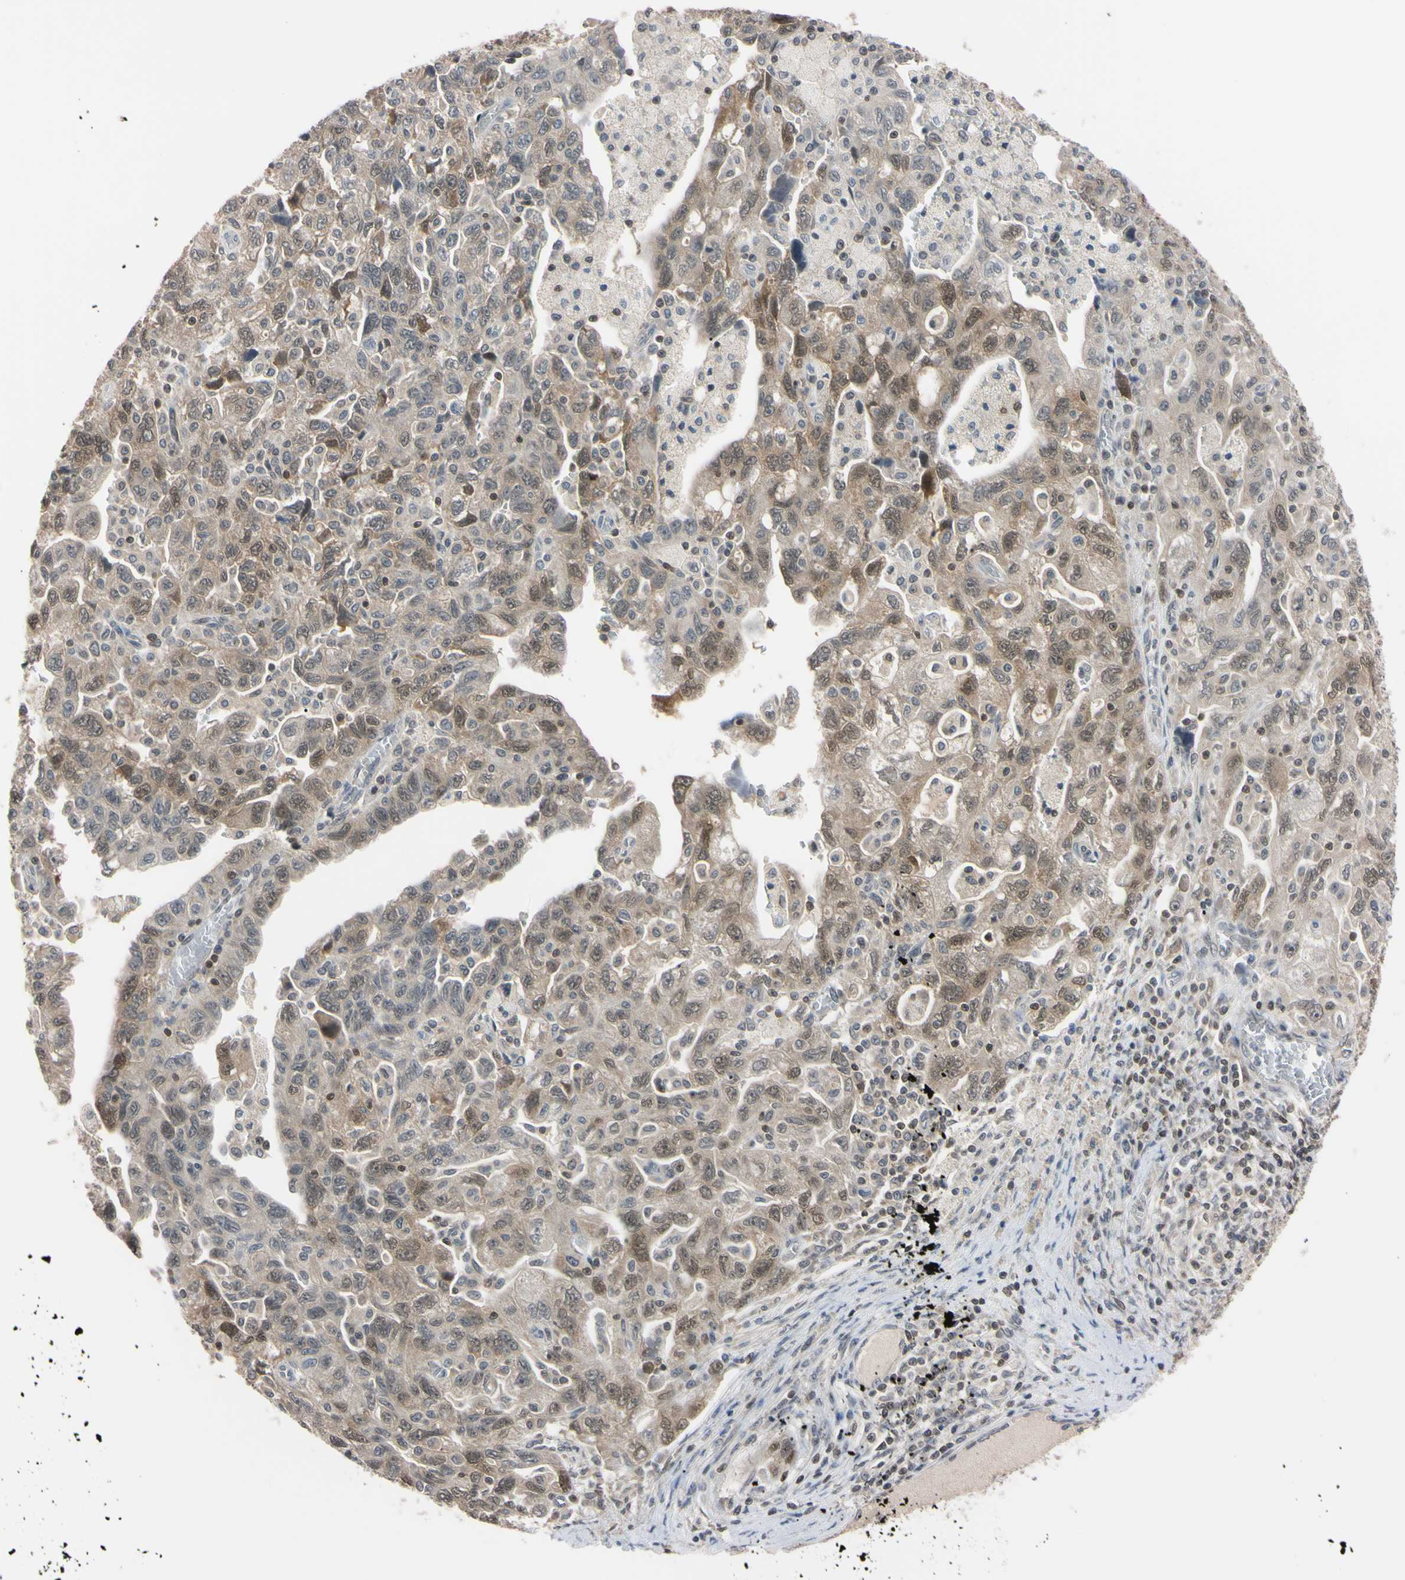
{"staining": {"intensity": "weak", "quantity": ">75%", "location": "cytoplasmic/membranous,nuclear"}, "tissue": "ovarian cancer", "cell_type": "Tumor cells", "image_type": "cancer", "snomed": [{"axis": "morphology", "description": "Carcinoma, NOS"}, {"axis": "morphology", "description": "Cystadenocarcinoma, serous, NOS"}, {"axis": "topography", "description": "Ovary"}], "caption": "Immunohistochemical staining of ovarian serous cystadenocarcinoma reveals low levels of weak cytoplasmic/membranous and nuclear protein positivity in about >75% of tumor cells. The staining was performed using DAB (3,3'-diaminobenzidine), with brown indicating positive protein expression. Nuclei are stained blue with hematoxylin.", "gene": "UBE2I", "patient": {"sex": "female", "age": 69}}